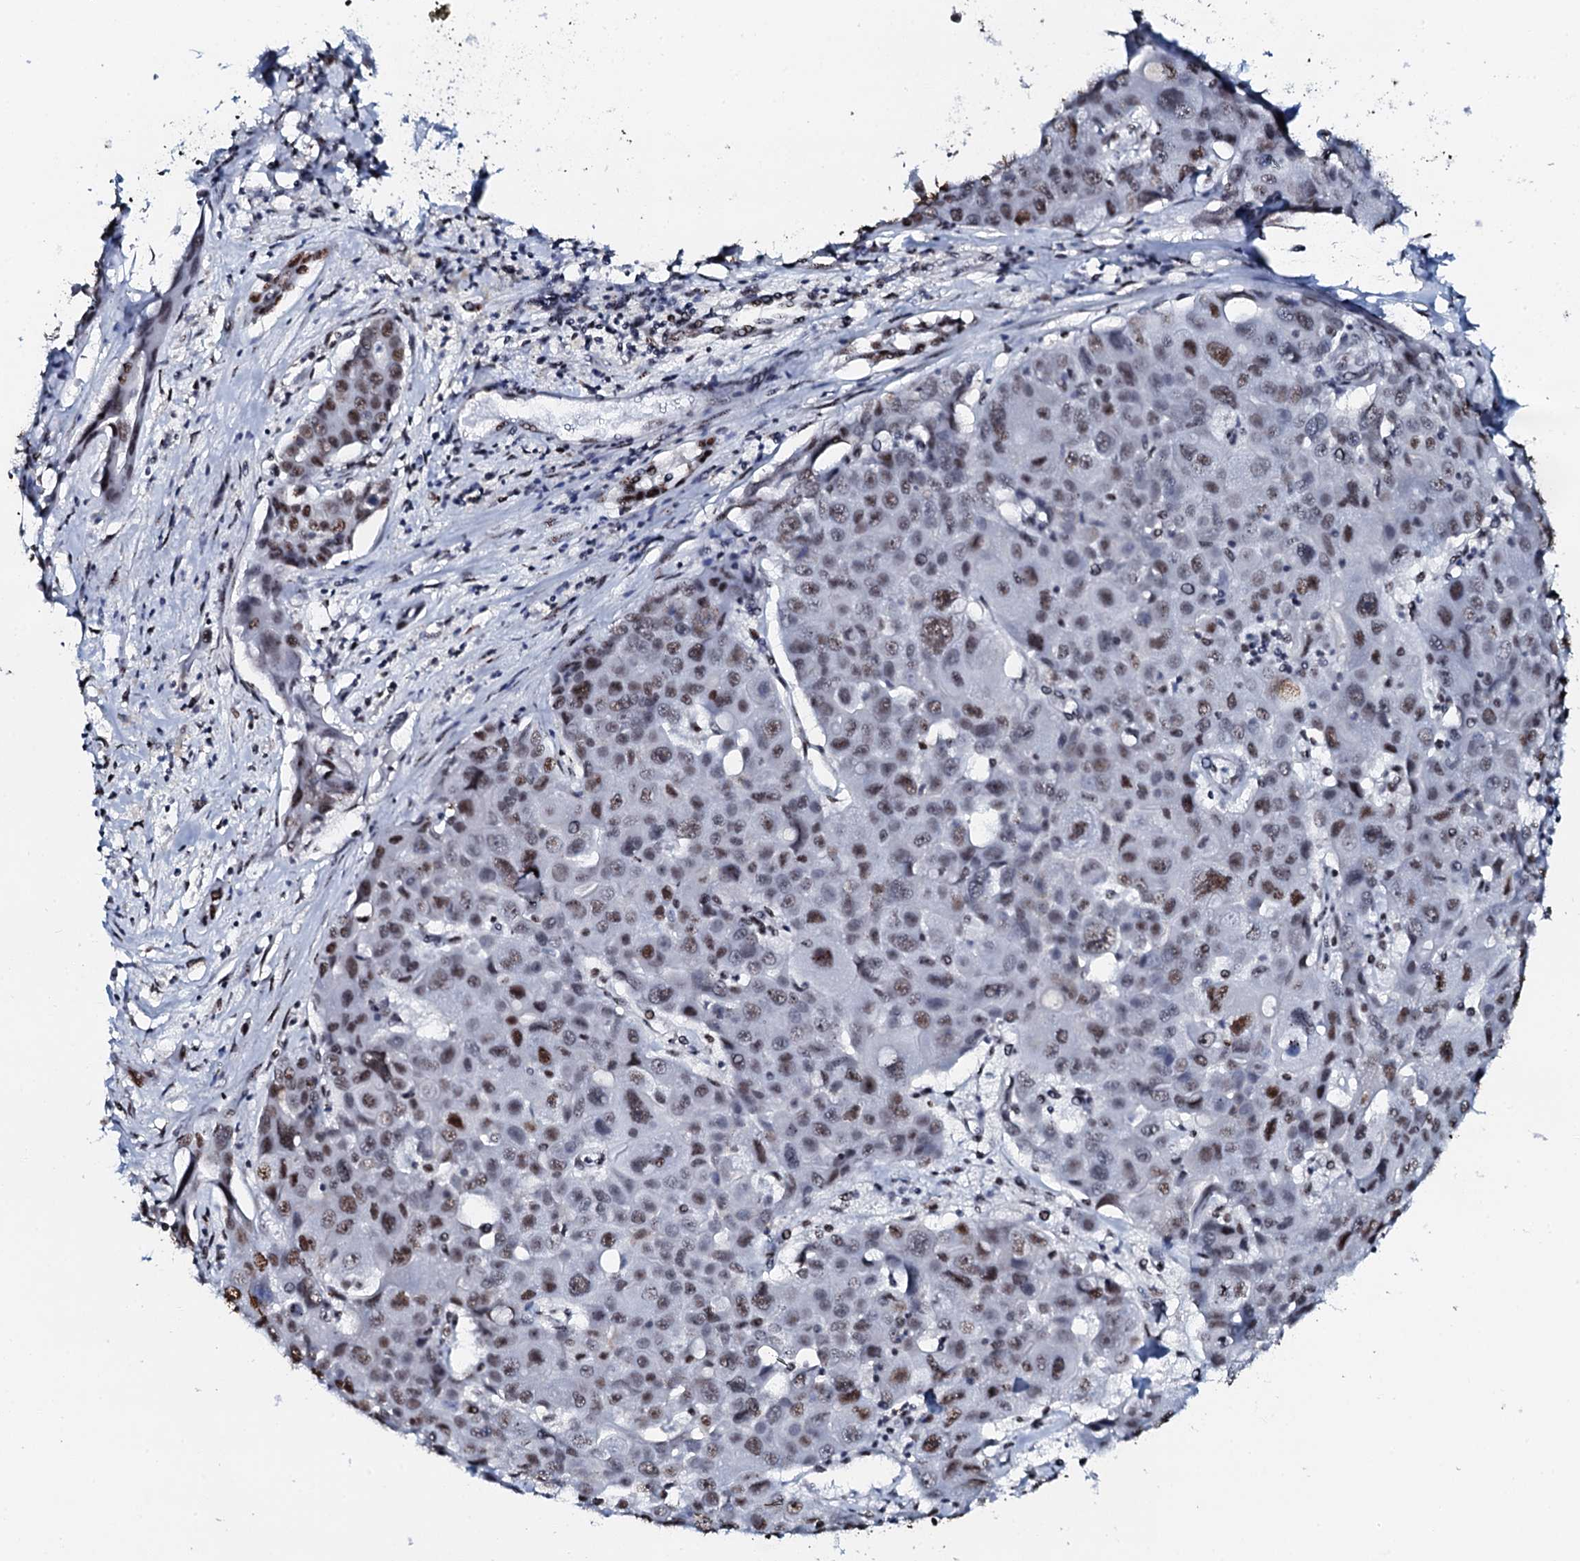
{"staining": {"intensity": "moderate", "quantity": "25%-75%", "location": "nuclear"}, "tissue": "liver cancer", "cell_type": "Tumor cells", "image_type": "cancer", "snomed": [{"axis": "morphology", "description": "Cholangiocarcinoma"}, {"axis": "topography", "description": "Liver"}], "caption": "Tumor cells reveal medium levels of moderate nuclear staining in approximately 25%-75% of cells in liver cholangiocarcinoma. (DAB (3,3'-diaminobenzidine) IHC with brightfield microscopy, high magnification).", "gene": "NKAPD1", "patient": {"sex": "male", "age": 67}}